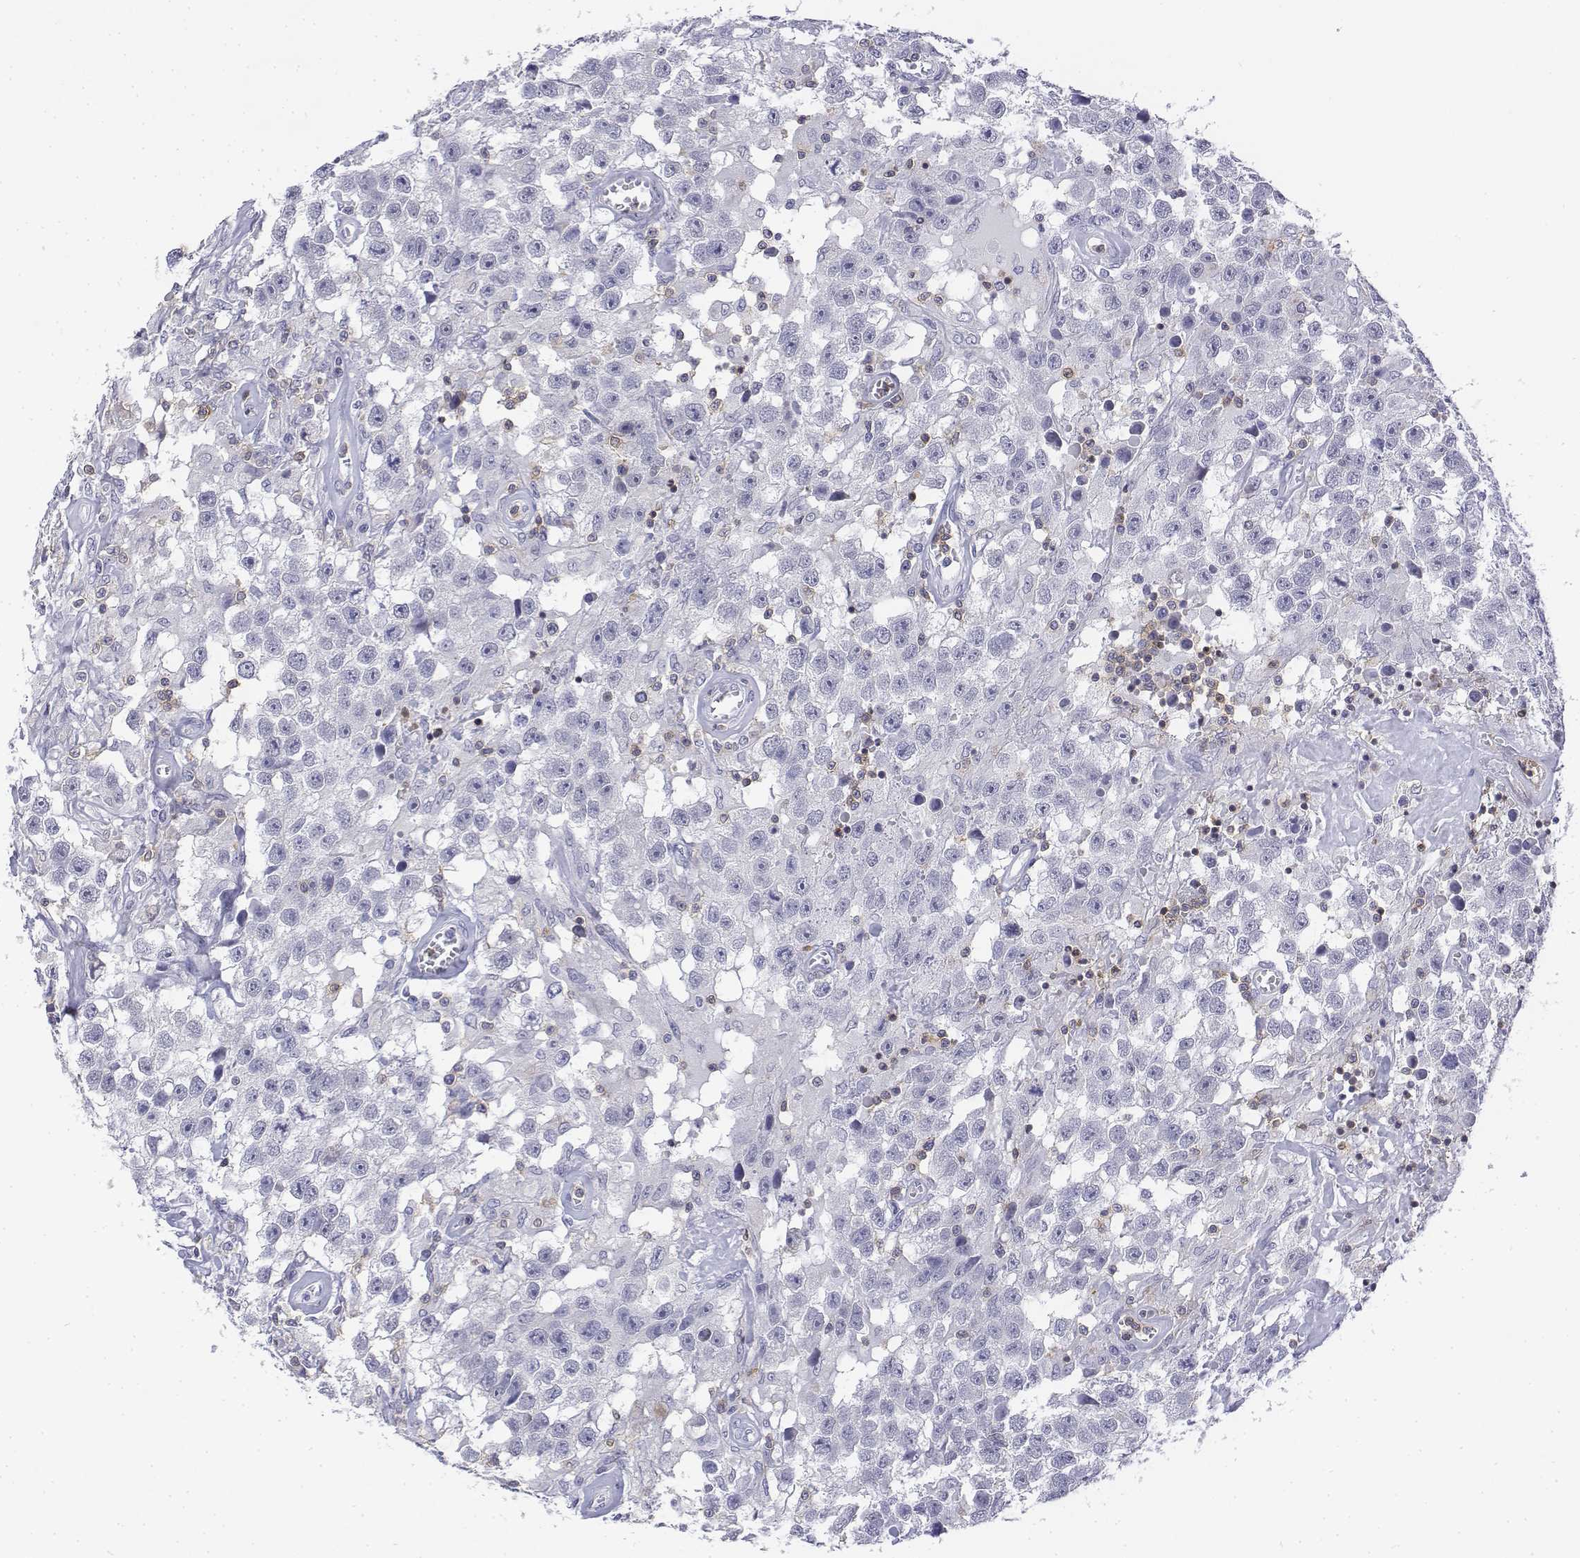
{"staining": {"intensity": "negative", "quantity": "none", "location": "none"}, "tissue": "testis cancer", "cell_type": "Tumor cells", "image_type": "cancer", "snomed": [{"axis": "morphology", "description": "Seminoma, NOS"}, {"axis": "topography", "description": "Testis"}], "caption": "Immunohistochemistry (IHC) micrograph of neoplastic tissue: testis seminoma stained with DAB (3,3'-diaminobenzidine) displays no significant protein staining in tumor cells.", "gene": "CD3E", "patient": {"sex": "male", "age": 43}}